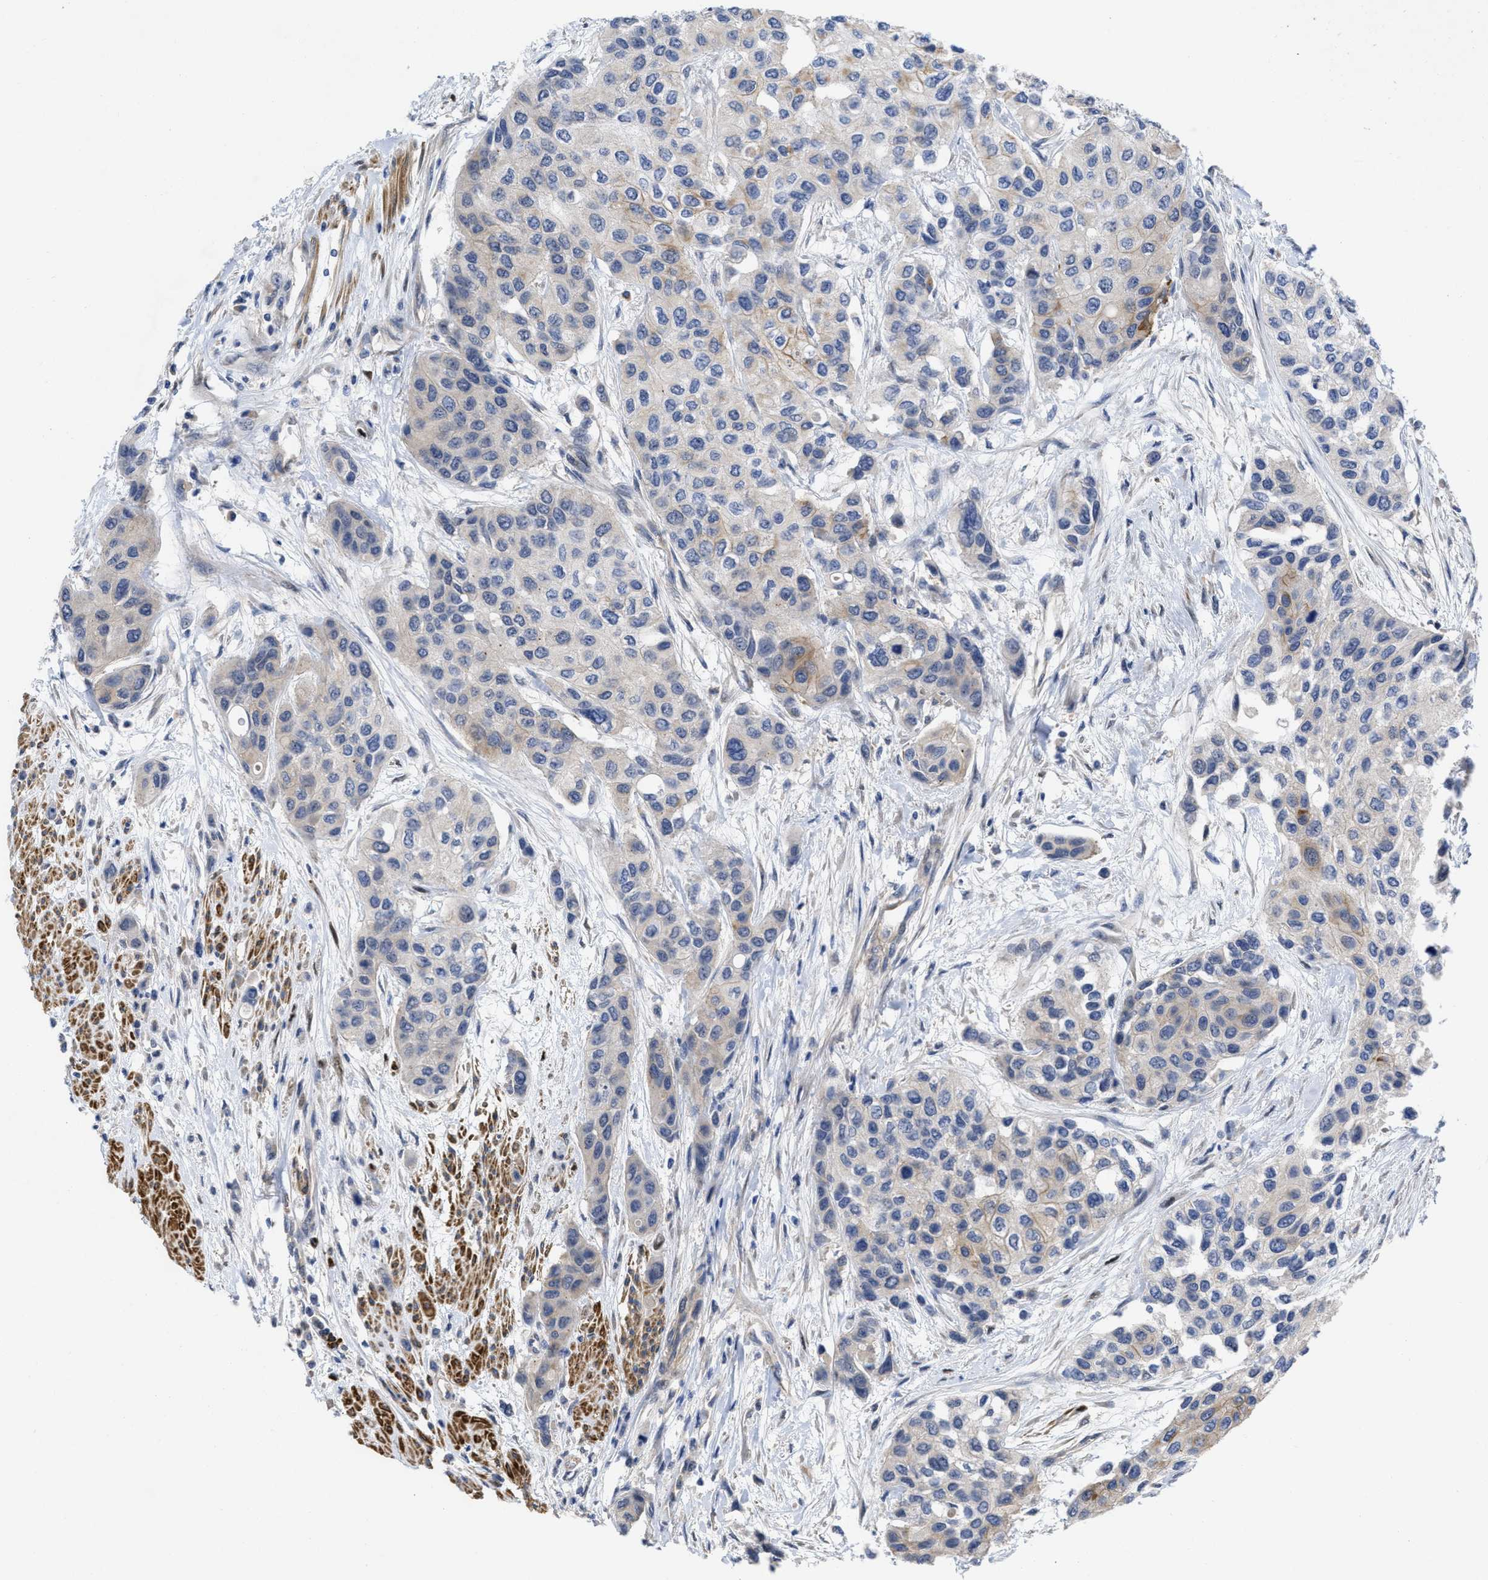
{"staining": {"intensity": "weak", "quantity": "<25%", "location": "cytoplasmic/membranous"}, "tissue": "urothelial cancer", "cell_type": "Tumor cells", "image_type": "cancer", "snomed": [{"axis": "morphology", "description": "Urothelial carcinoma, High grade"}, {"axis": "topography", "description": "Urinary bladder"}], "caption": "A high-resolution photomicrograph shows immunohistochemistry (IHC) staining of urothelial carcinoma (high-grade), which displays no significant staining in tumor cells.", "gene": "ARHGEF26", "patient": {"sex": "female", "age": 56}}